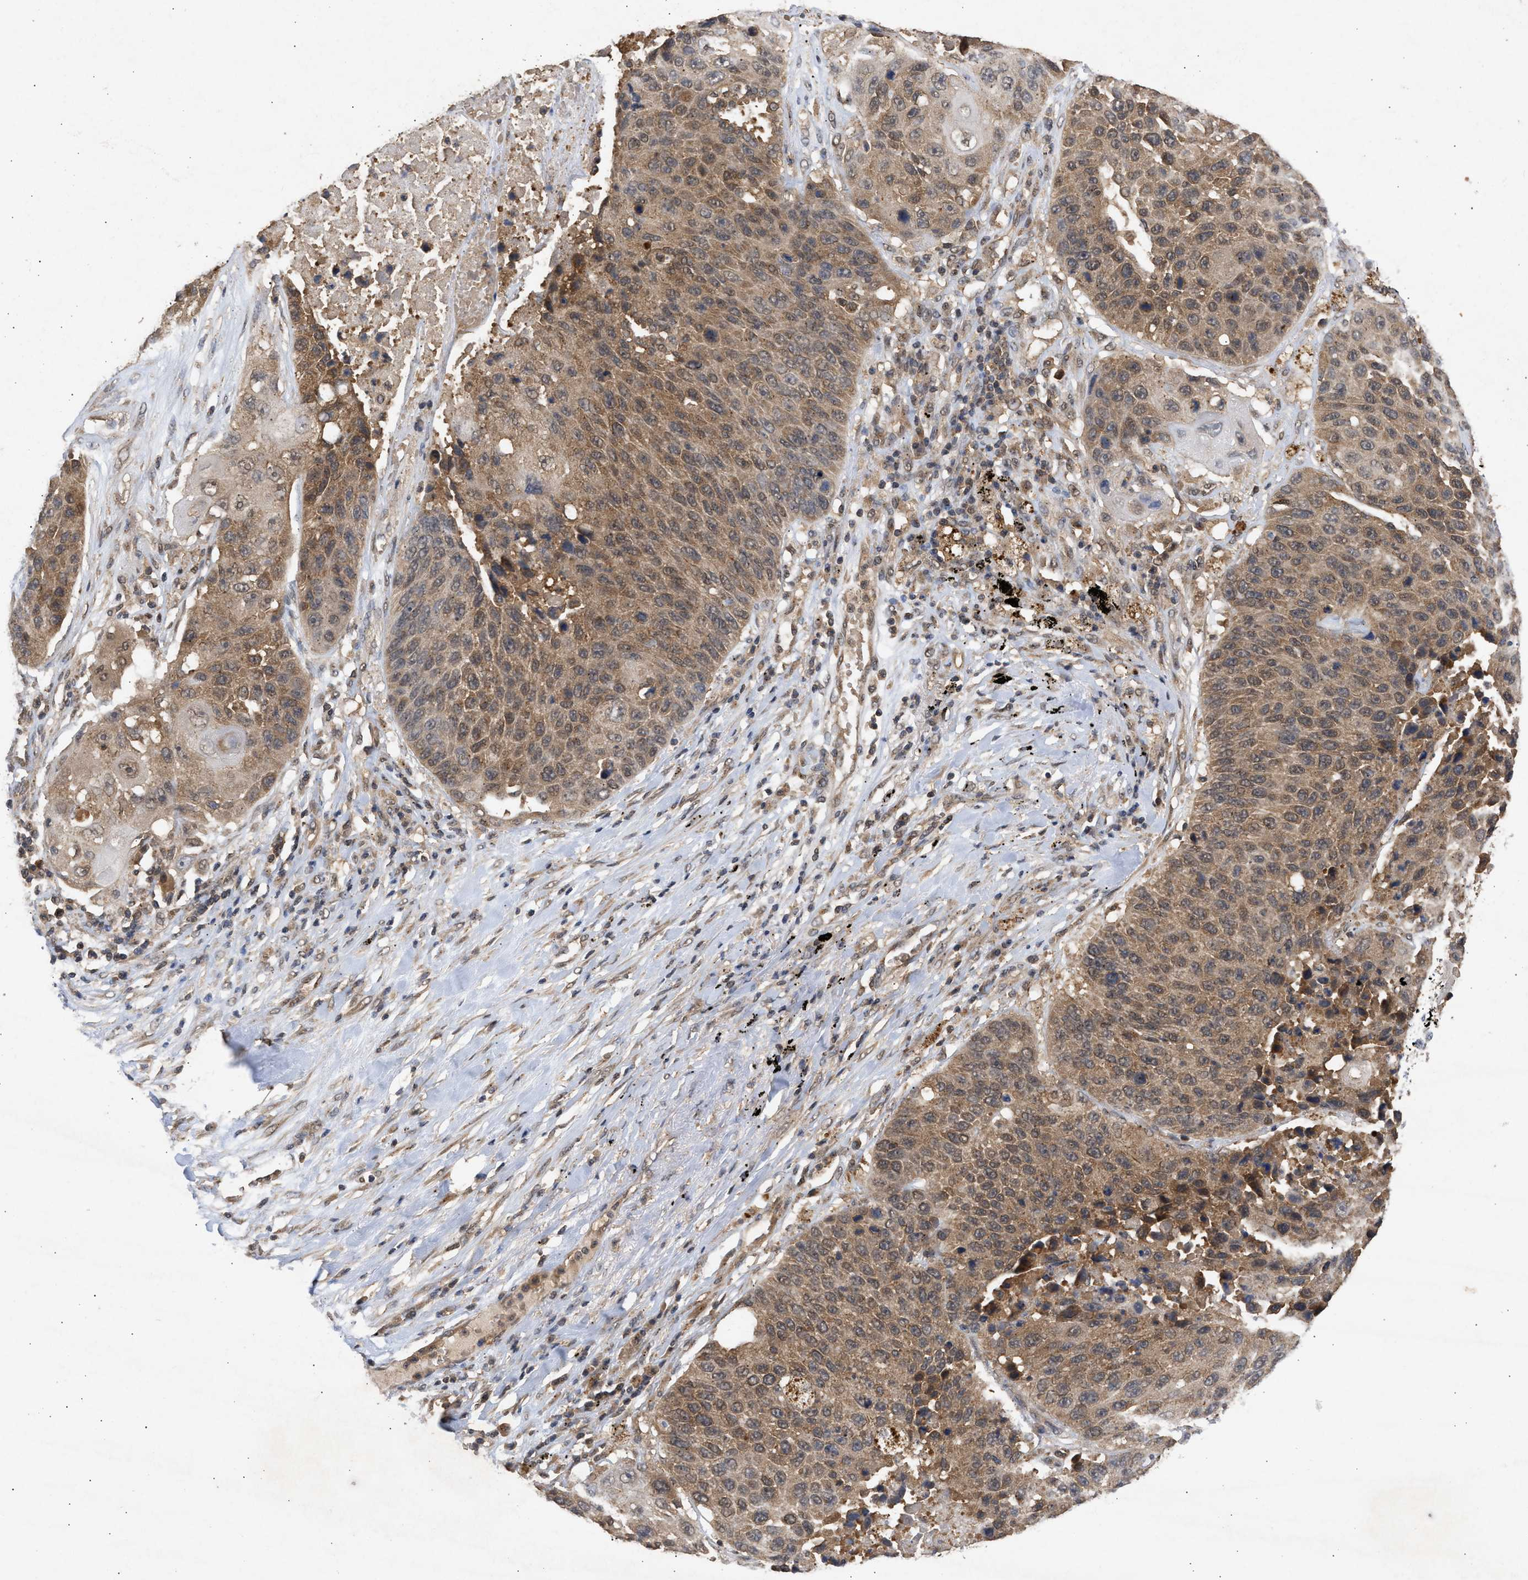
{"staining": {"intensity": "moderate", "quantity": ">75%", "location": "cytoplasmic/membranous"}, "tissue": "lung cancer", "cell_type": "Tumor cells", "image_type": "cancer", "snomed": [{"axis": "morphology", "description": "Squamous cell carcinoma, NOS"}, {"axis": "topography", "description": "Lung"}], "caption": "This photomicrograph demonstrates lung squamous cell carcinoma stained with immunohistochemistry to label a protein in brown. The cytoplasmic/membranous of tumor cells show moderate positivity for the protein. Nuclei are counter-stained blue.", "gene": "FITM1", "patient": {"sex": "male", "age": 61}}